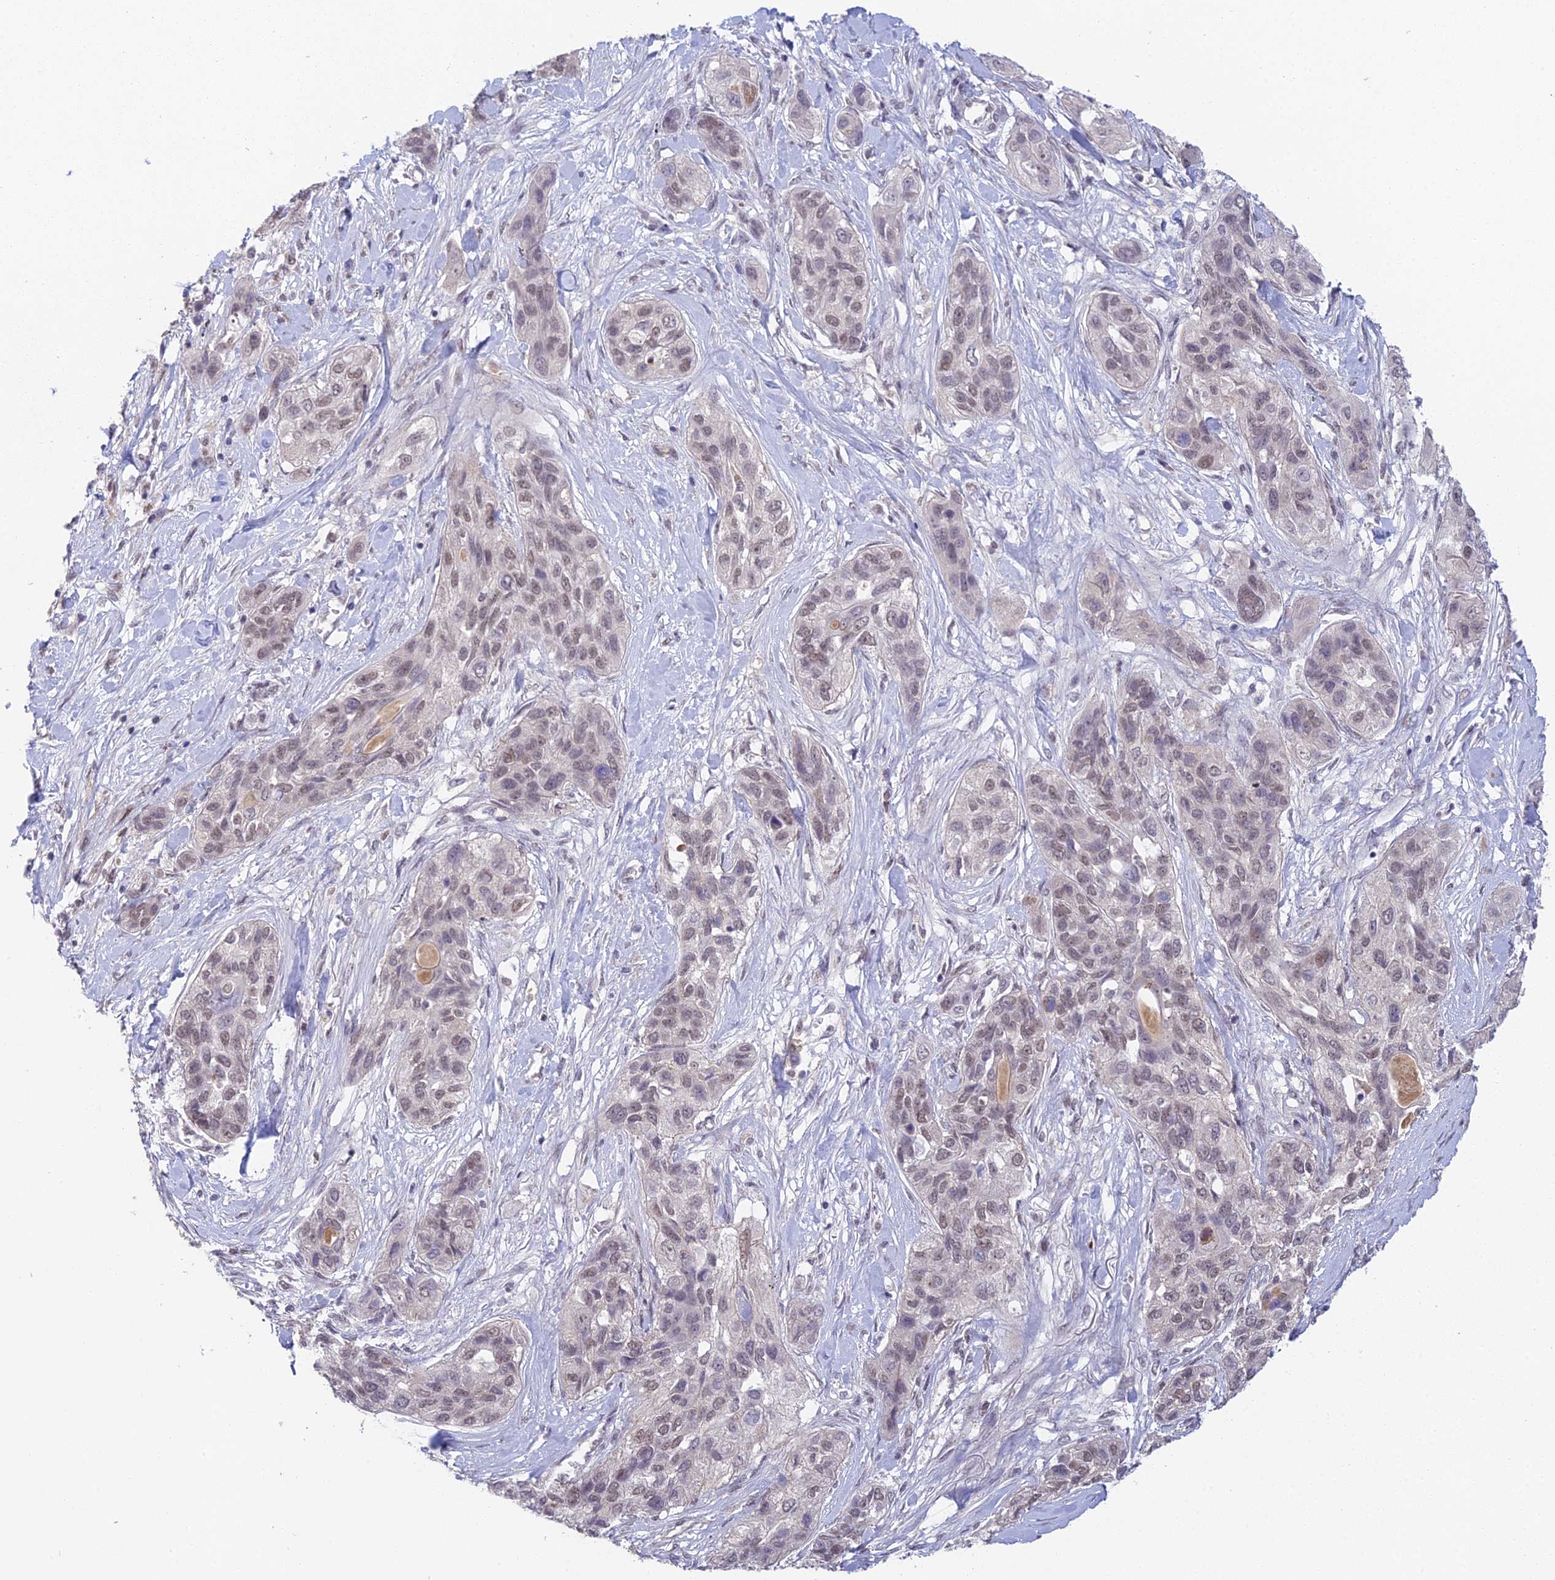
{"staining": {"intensity": "weak", "quantity": "25%-75%", "location": "nuclear"}, "tissue": "lung cancer", "cell_type": "Tumor cells", "image_type": "cancer", "snomed": [{"axis": "morphology", "description": "Squamous cell carcinoma, NOS"}, {"axis": "topography", "description": "Lung"}], "caption": "Weak nuclear staining for a protein is present in about 25%-75% of tumor cells of lung cancer using immunohistochemistry.", "gene": "ABHD17A", "patient": {"sex": "female", "age": 70}}